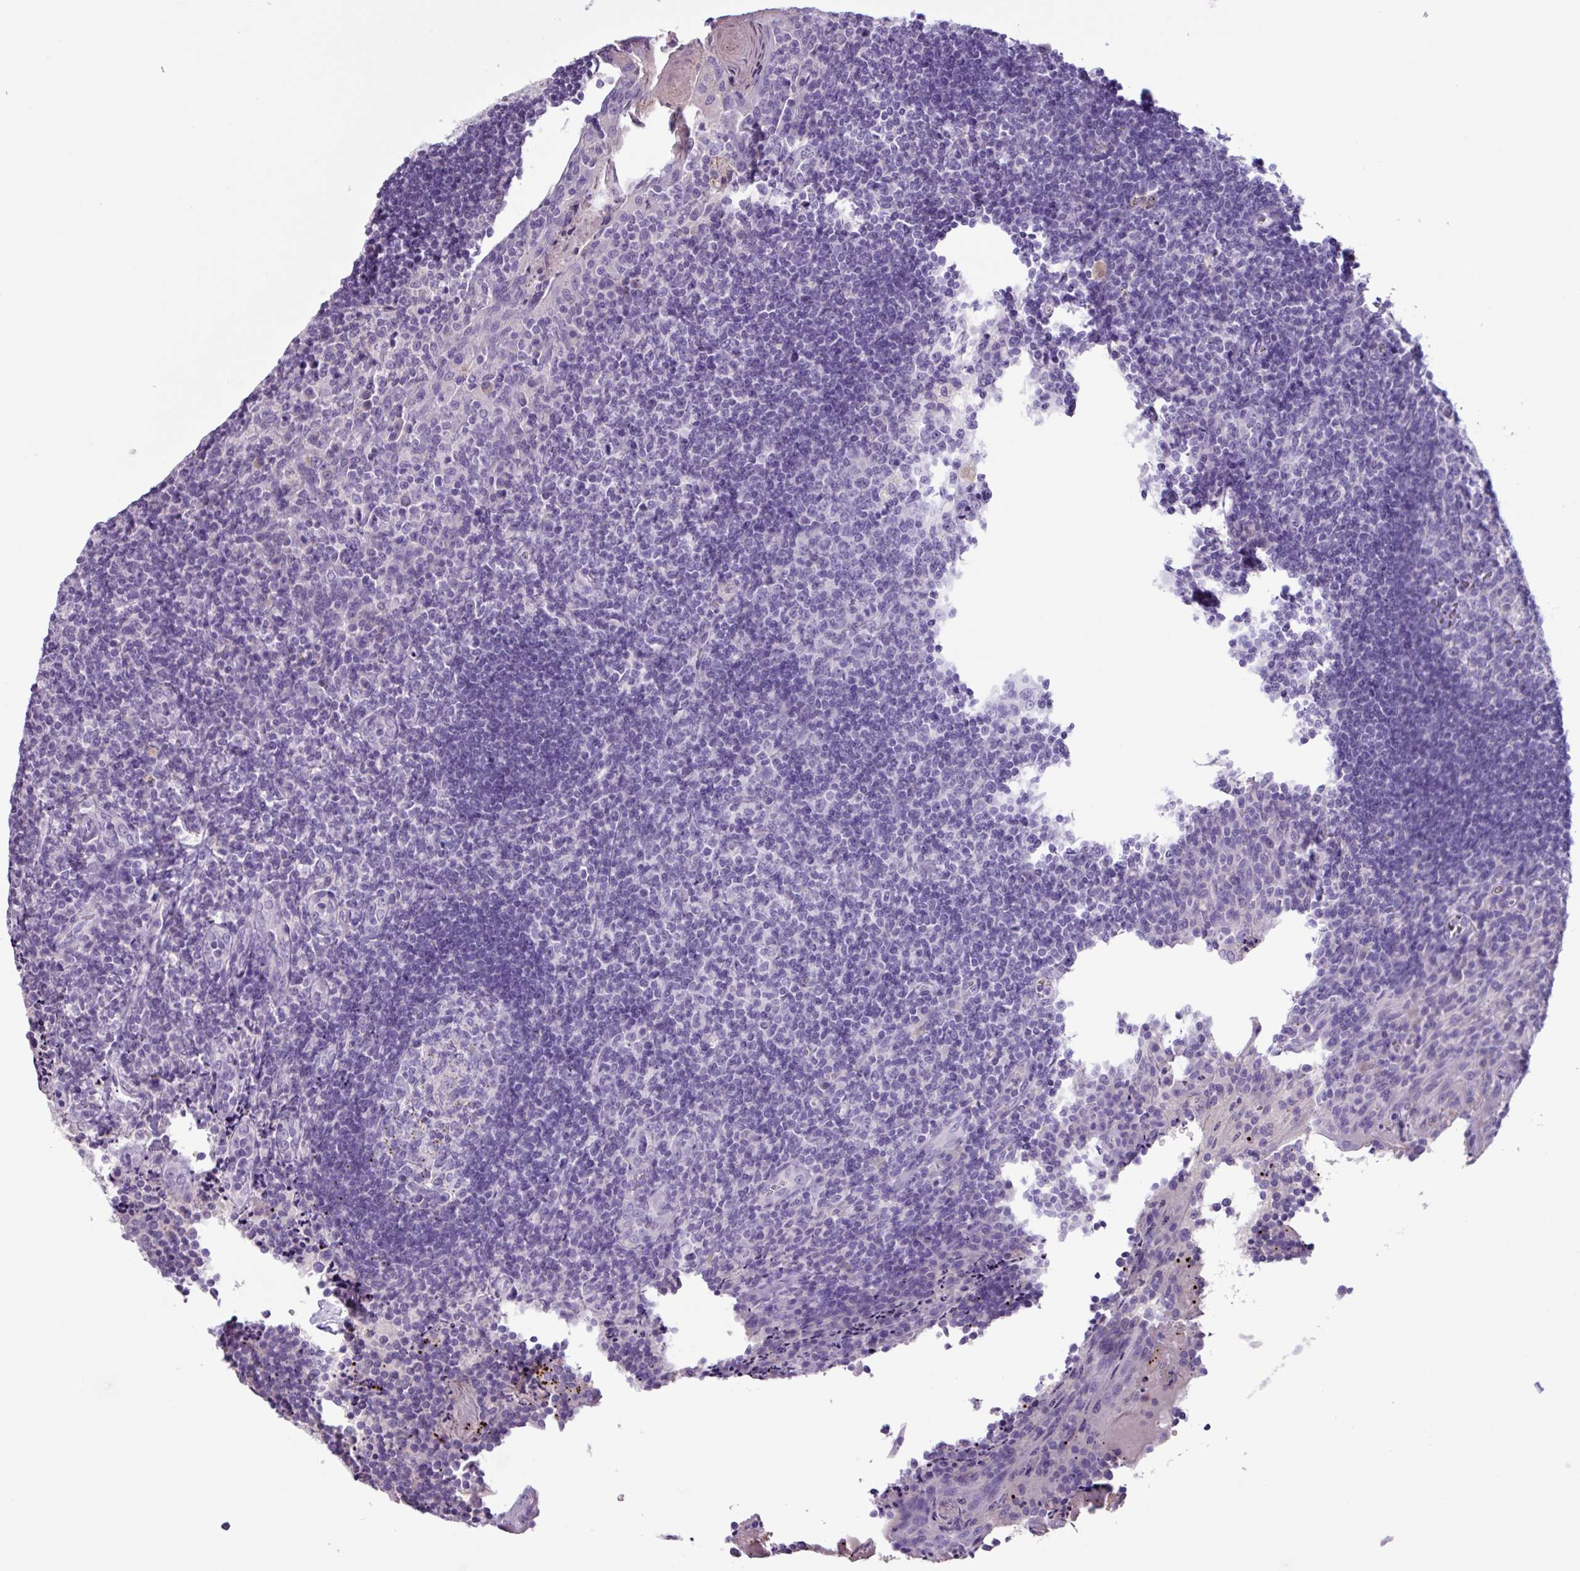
{"staining": {"intensity": "negative", "quantity": "none", "location": "none"}, "tissue": "tonsil", "cell_type": "Germinal center cells", "image_type": "normal", "snomed": [{"axis": "morphology", "description": "Normal tissue, NOS"}, {"axis": "topography", "description": "Tonsil"}], "caption": "The immunohistochemistry (IHC) micrograph has no significant expression in germinal center cells of tonsil.", "gene": "CYSTM1", "patient": {"sex": "male", "age": 17}}